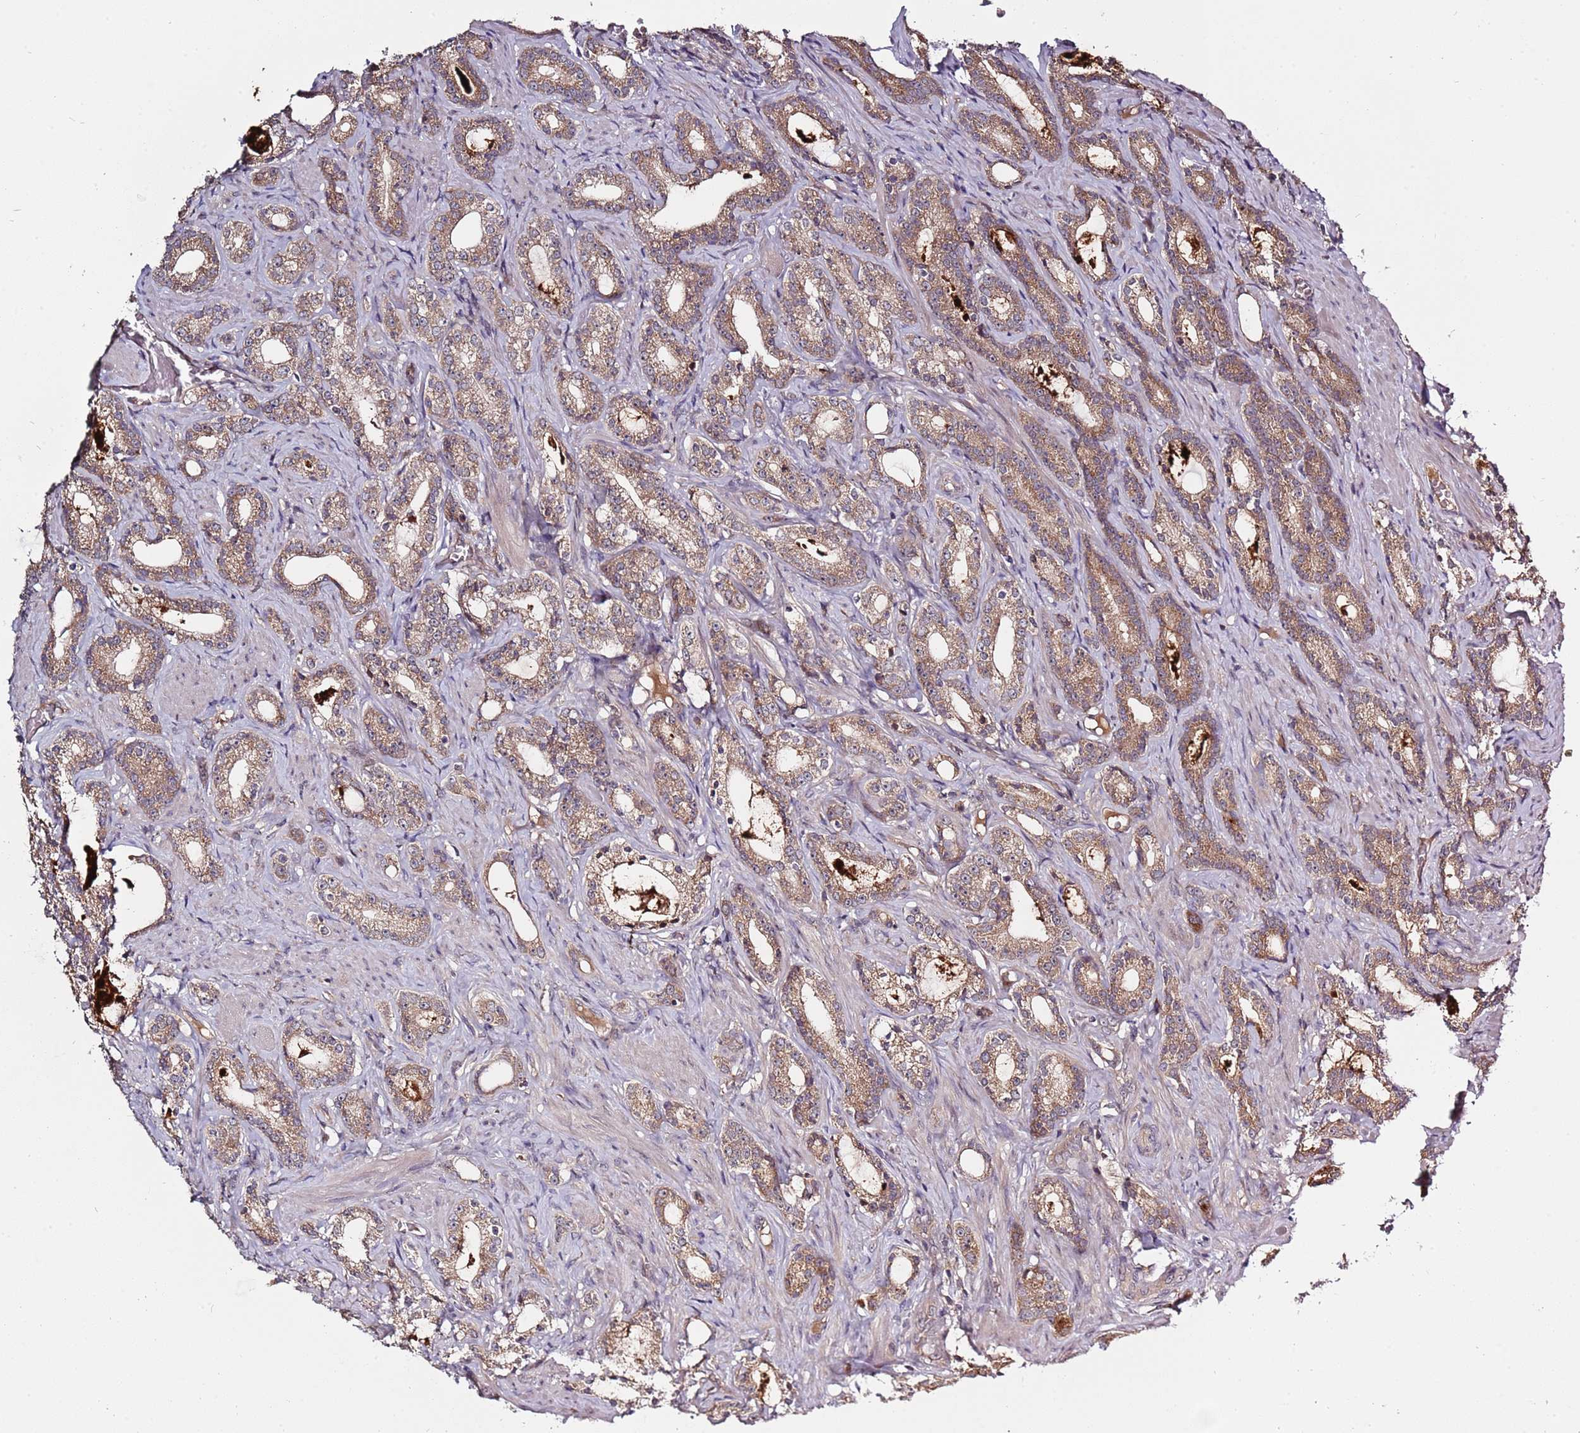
{"staining": {"intensity": "moderate", "quantity": ">75%", "location": "cytoplasmic/membranous"}, "tissue": "prostate cancer", "cell_type": "Tumor cells", "image_type": "cancer", "snomed": [{"axis": "morphology", "description": "Adenocarcinoma, Low grade"}, {"axis": "topography", "description": "Prostate"}], "caption": "Protein staining demonstrates moderate cytoplasmic/membranous positivity in about >75% of tumor cells in prostate cancer (low-grade adenocarcinoma). The protein is stained brown, and the nuclei are stained in blue (DAB (3,3'-diaminobenzidine) IHC with brightfield microscopy, high magnification).", "gene": "USP32", "patient": {"sex": "male", "age": 71}}